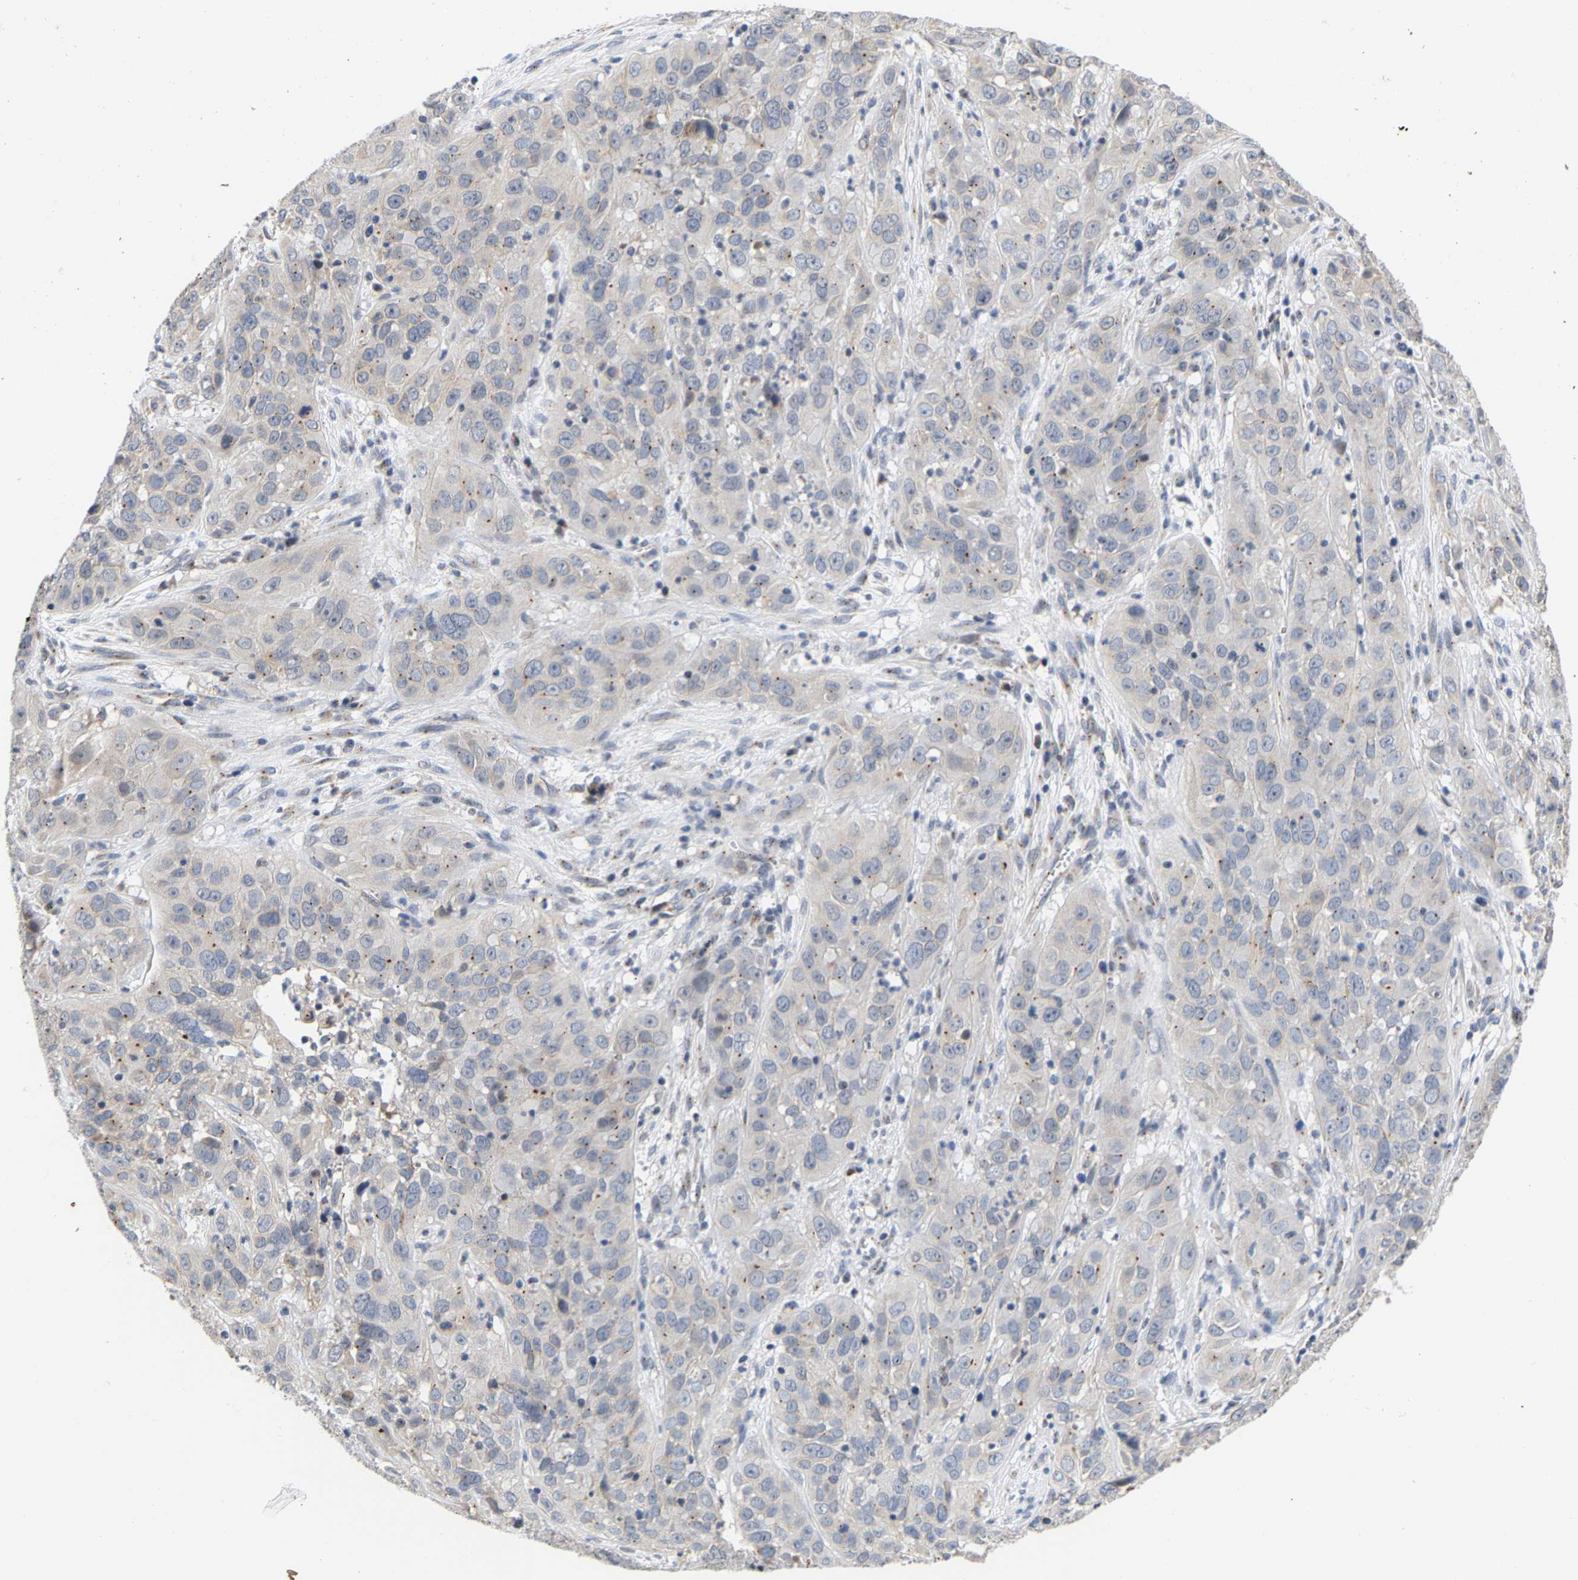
{"staining": {"intensity": "negative", "quantity": "none", "location": "none"}, "tissue": "cervical cancer", "cell_type": "Tumor cells", "image_type": "cancer", "snomed": [{"axis": "morphology", "description": "Squamous cell carcinoma, NOS"}, {"axis": "topography", "description": "Cervix"}], "caption": "IHC micrograph of human cervical cancer (squamous cell carcinoma) stained for a protein (brown), which displays no positivity in tumor cells. The staining was performed using DAB to visualize the protein expression in brown, while the nuclei were stained in blue with hematoxylin (Magnification: 20x).", "gene": "PCNT", "patient": {"sex": "female", "age": 32}}